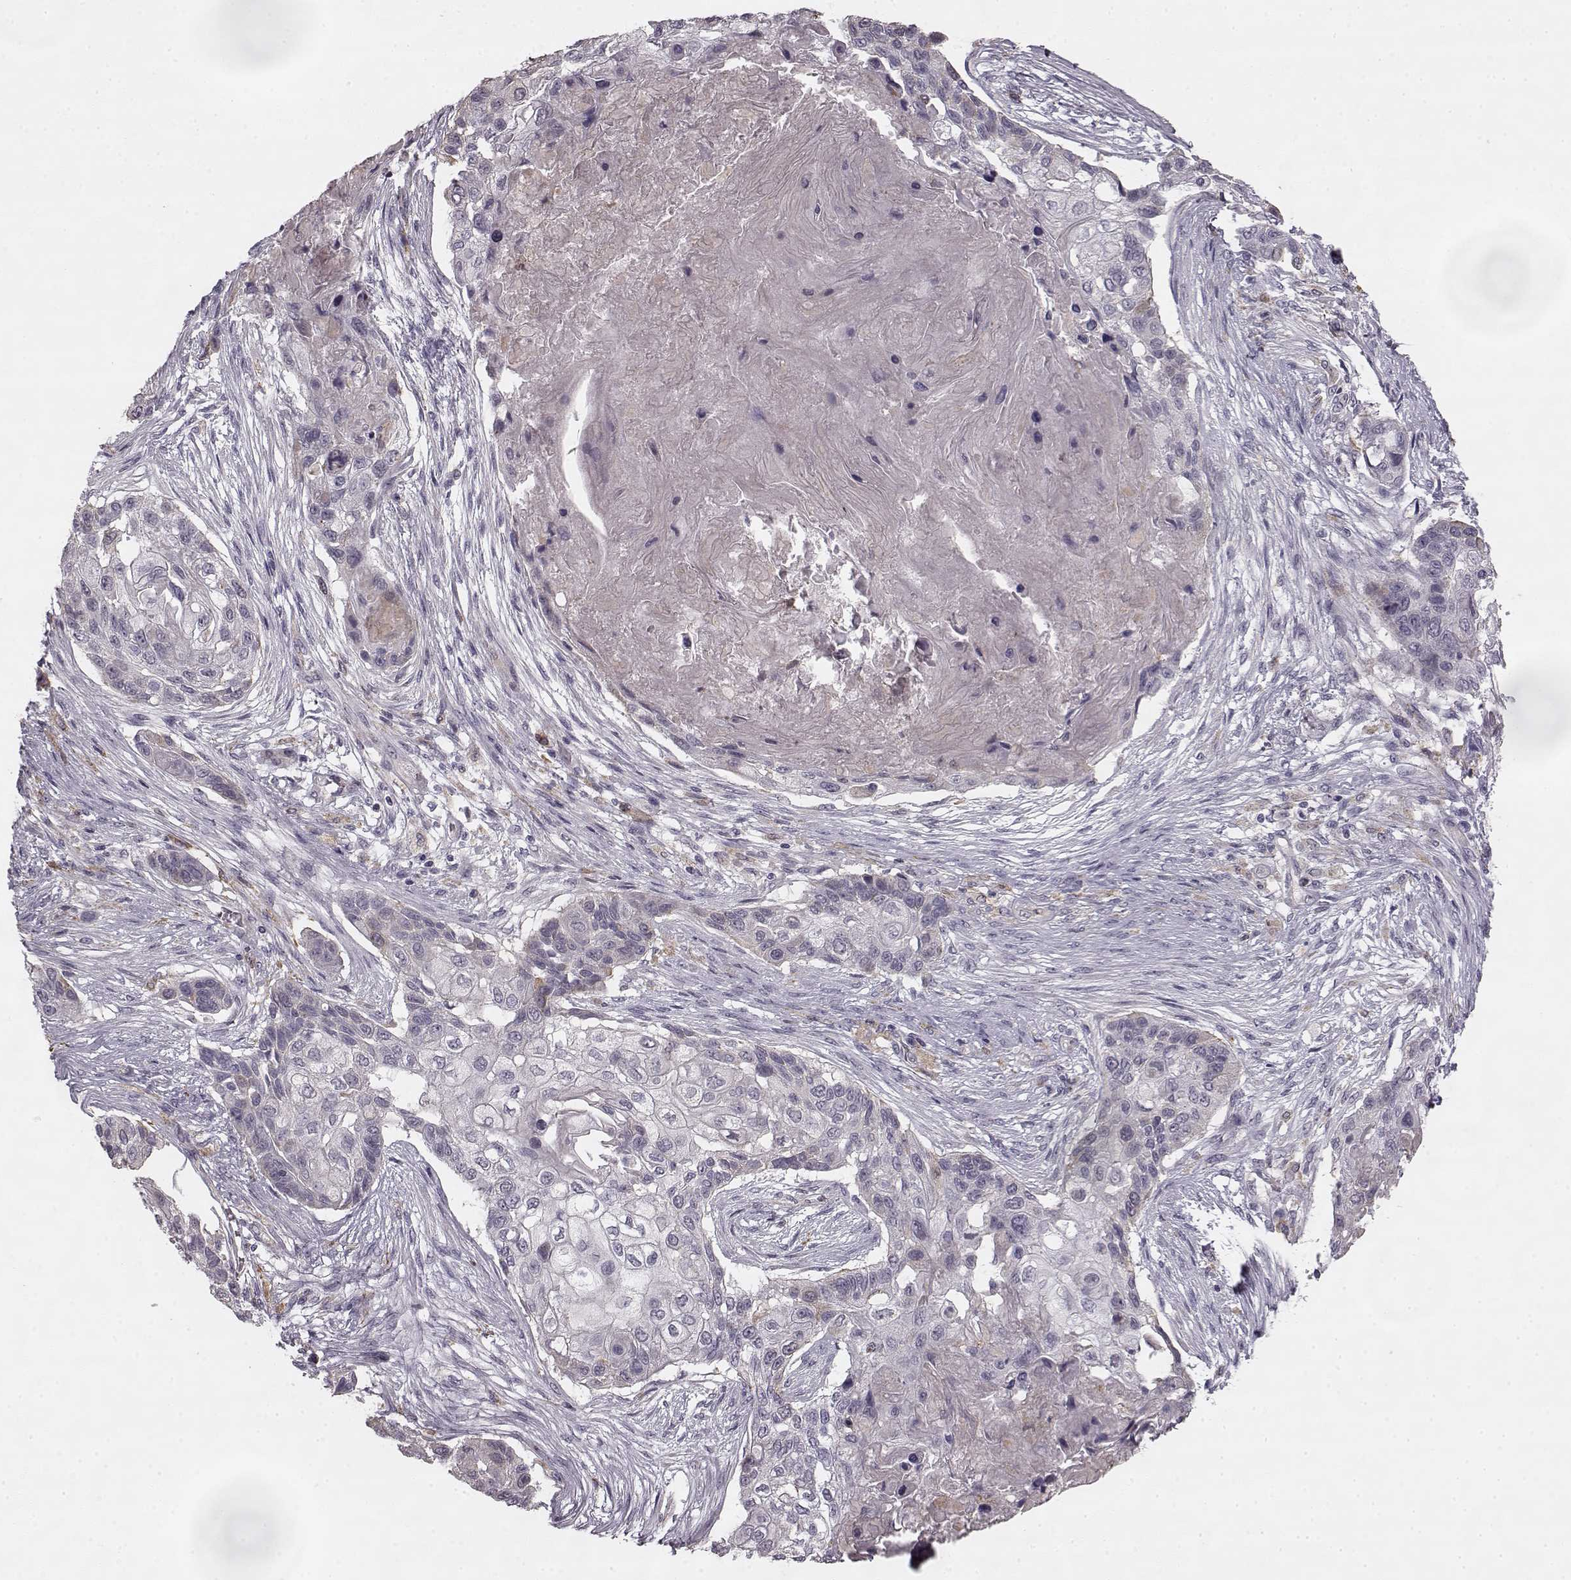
{"staining": {"intensity": "negative", "quantity": "none", "location": "none"}, "tissue": "lung cancer", "cell_type": "Tumor cells", "image_type": "cancer", "snomed": [{"axis": "morphology", "description": "Squamous cell carcinoma, NOS"}, {"axis": "topography", "description": "Lung"}], "caption": "High magnification brightfield microscopy of lung squamous cell carcinoma stained with DAB (3,3'-diaminobenzidine) (brown) and counterstained with hematoxylin (blue): tumor cells show no significant staining. (DAB immunohistochemistry (IHC) visualized using brightfield microscopy, high magnification).", "gene": "HMMR", "patient": {"sex": "male", "age": 69}}